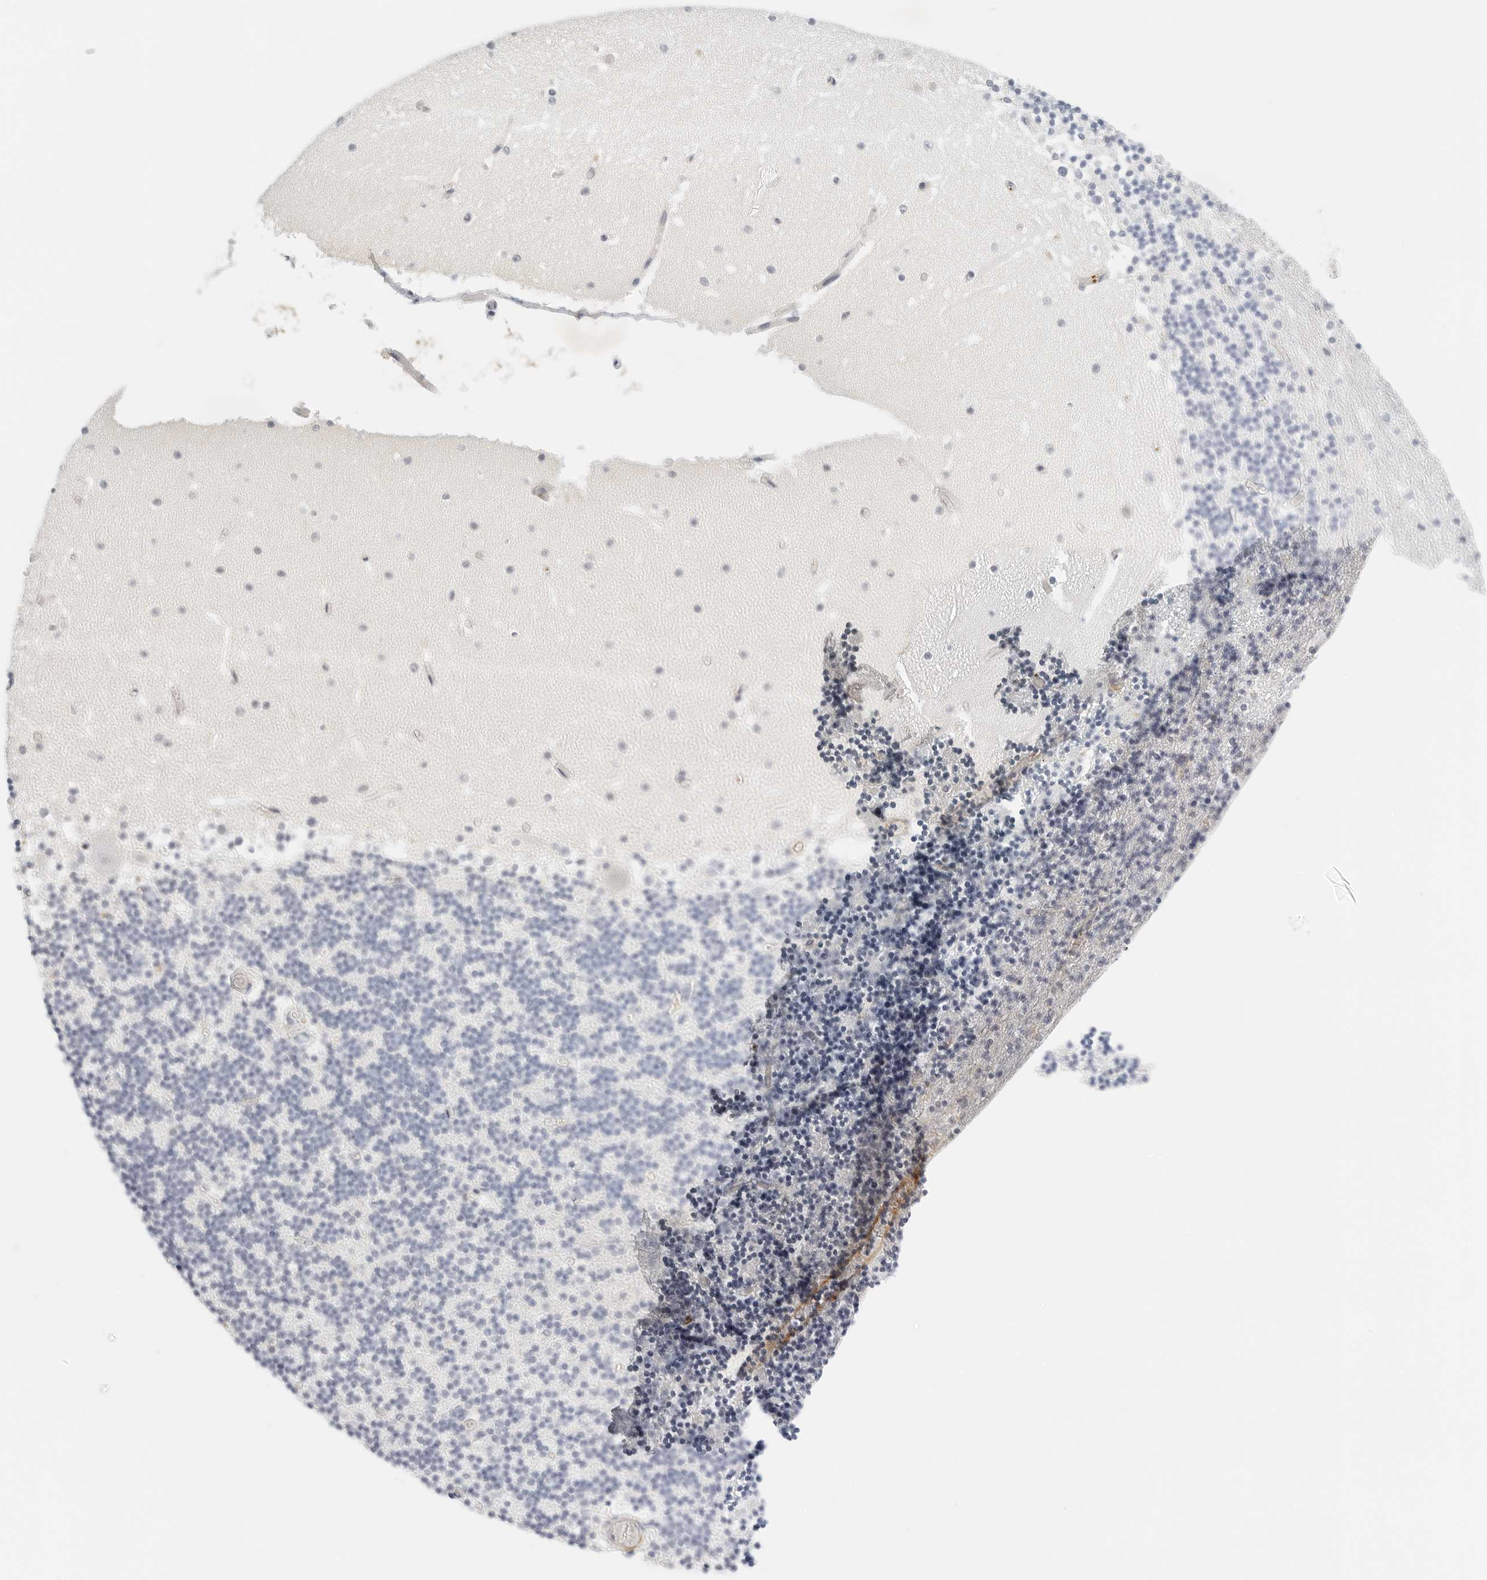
{"staining": {"intensity": "negative", "quantity": "none", "location": "none"}, "tissue": "cerebellum", "cell_type": "Cells in granular layer", "image_type": "normal", "snomed": [{"axis": "morphology", "description": "Normal tissue, NOS"}, {"axis": "topography", "description": "Cerebellum"}], "caption": "High magnification brightfield microscopy of unremarkable cerebellum stained with DAB (3,3'-diaminobenzidine) (brown) and counterstained with hematoxylin (blue): cells in granular layer show no significant staining. (DAB IHC with hematoxylin counter stain).", "gene": "PKDCC", "patient": {"sex": "female", "age": 28}}